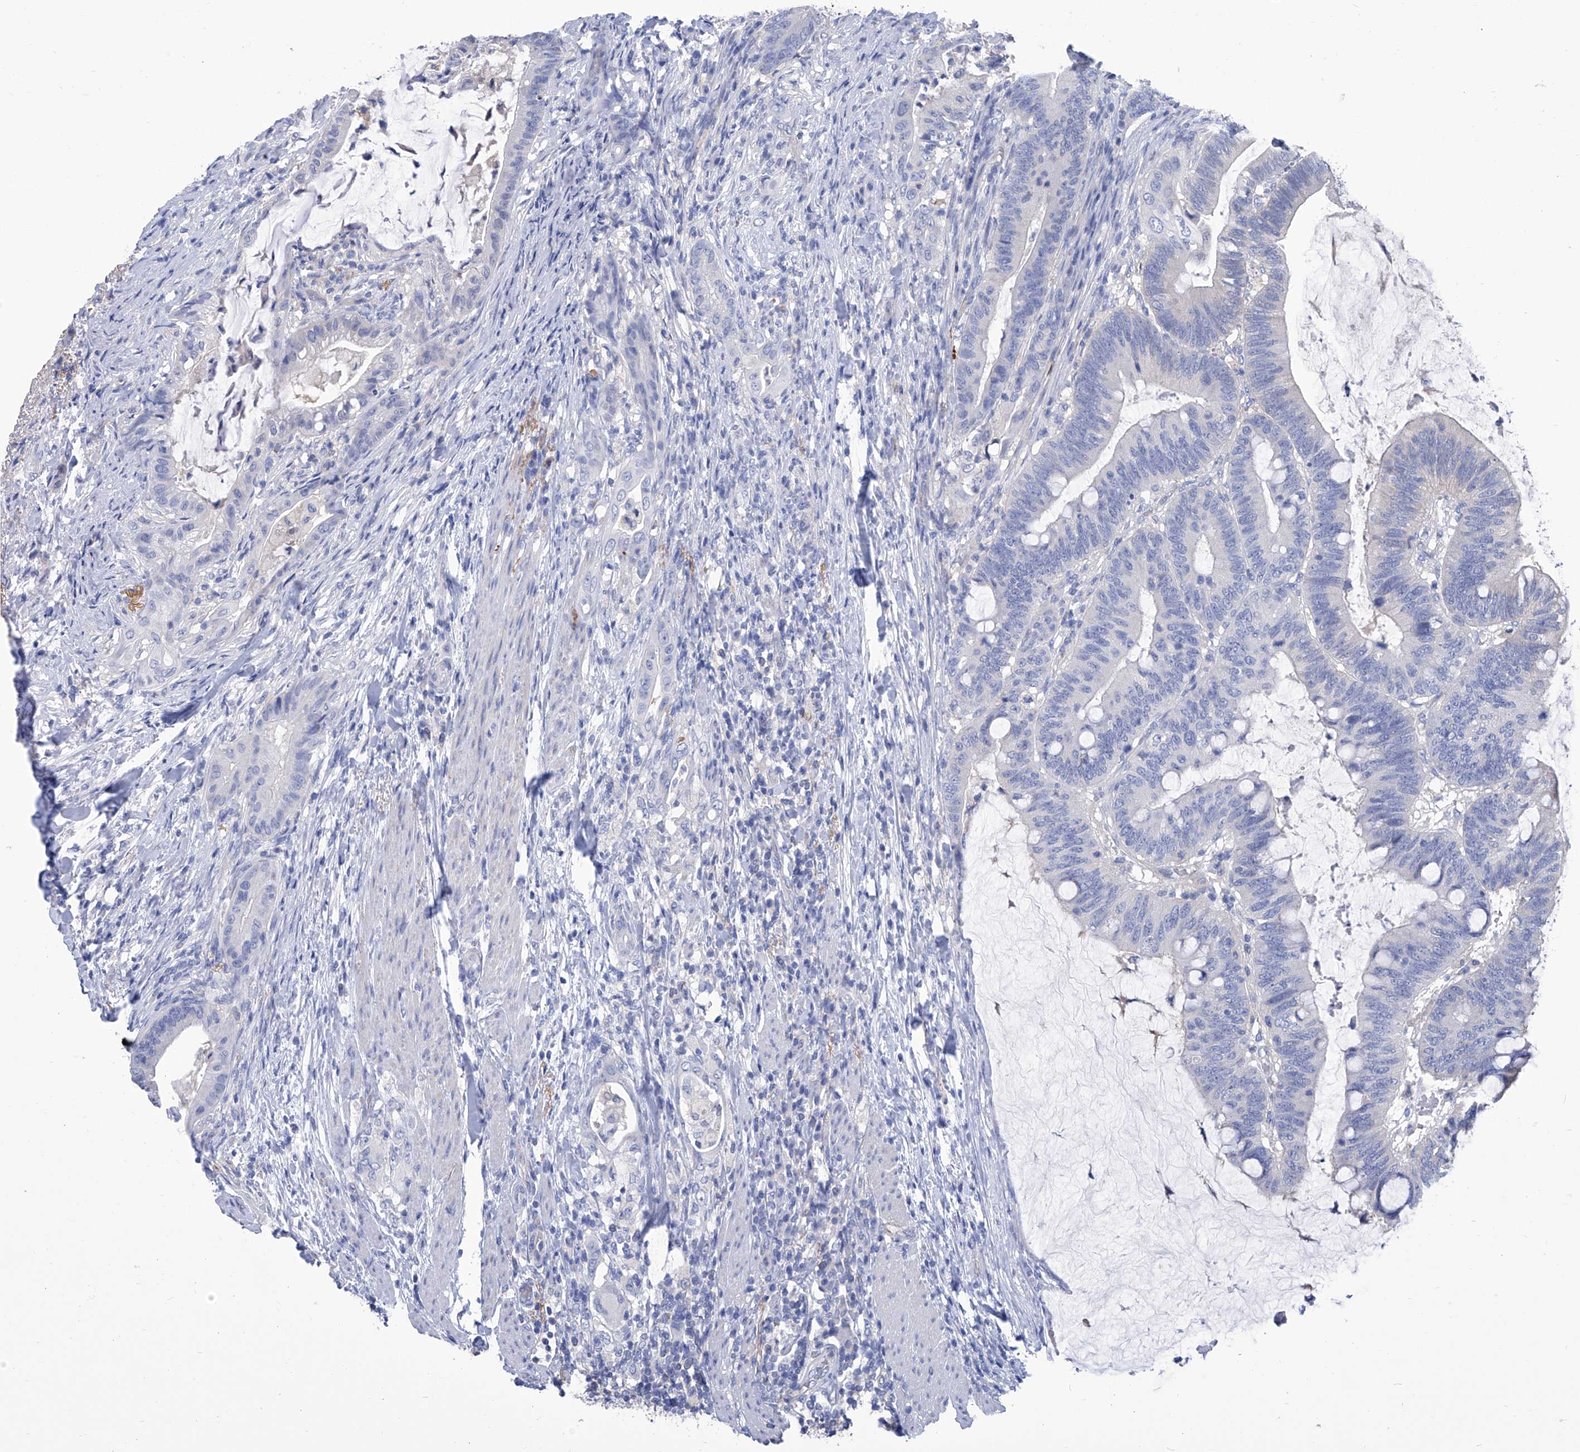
{"staining": {"intensity": "negative", "quantity": "none", "location": "none"}, "tissue": "colorectal cancer", "cell_type": "Tumor cells", "image_type": "cancer", "snomed": [{"axis": "morphology", "description": "Adenocarcinoma, NOS"}, {"axis": "topography", "description": "Colon"}], "caption": "The photomicrograph displays no significant expression in tumor cells of colorectal adenocarcinoma.", "gene": "SMS", "patient": {"sex": "female", "age": 66}}